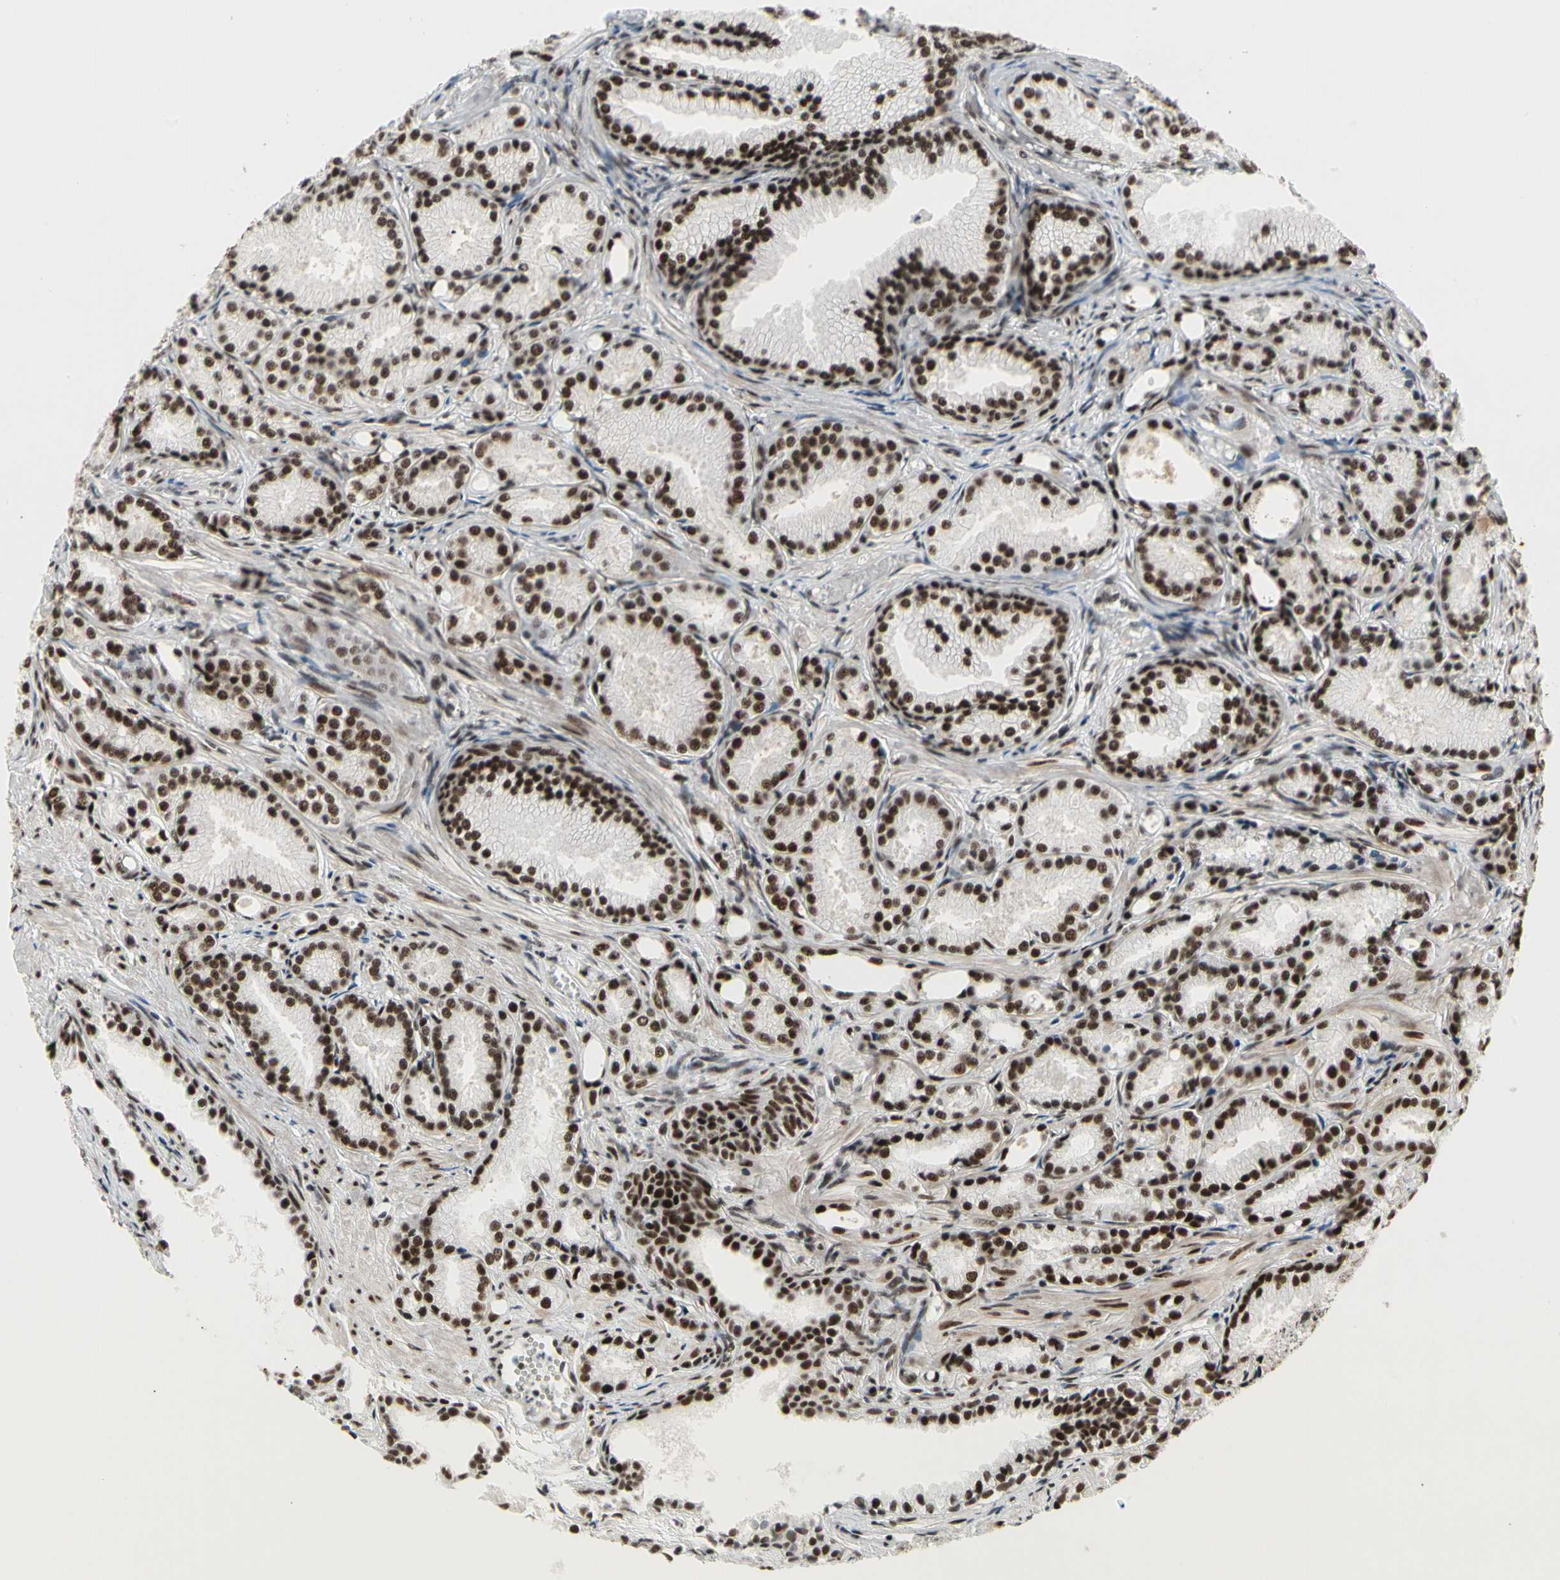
{"staining": {"intensity": "strong", "quantity": ">75%", "location": "nuclear"}, "tissue": "prostate cancer", "cell_type": "Tumor cells", "image_type": "cancer", "snomed": [{"axis": "morphology", "description": "Adenocarcinoma, Low grade"}, {"axis": "topography", "description": "Prostate"}], "caption": "Adenocarcinoma (low-grade) (prostate) was stained to show a protein in brown. There is high levels of strong nuclear positivity in approximately >75% of tumor cells.", "gene": "SRSF11", "patient": {"sex": "male", "age": 72}}